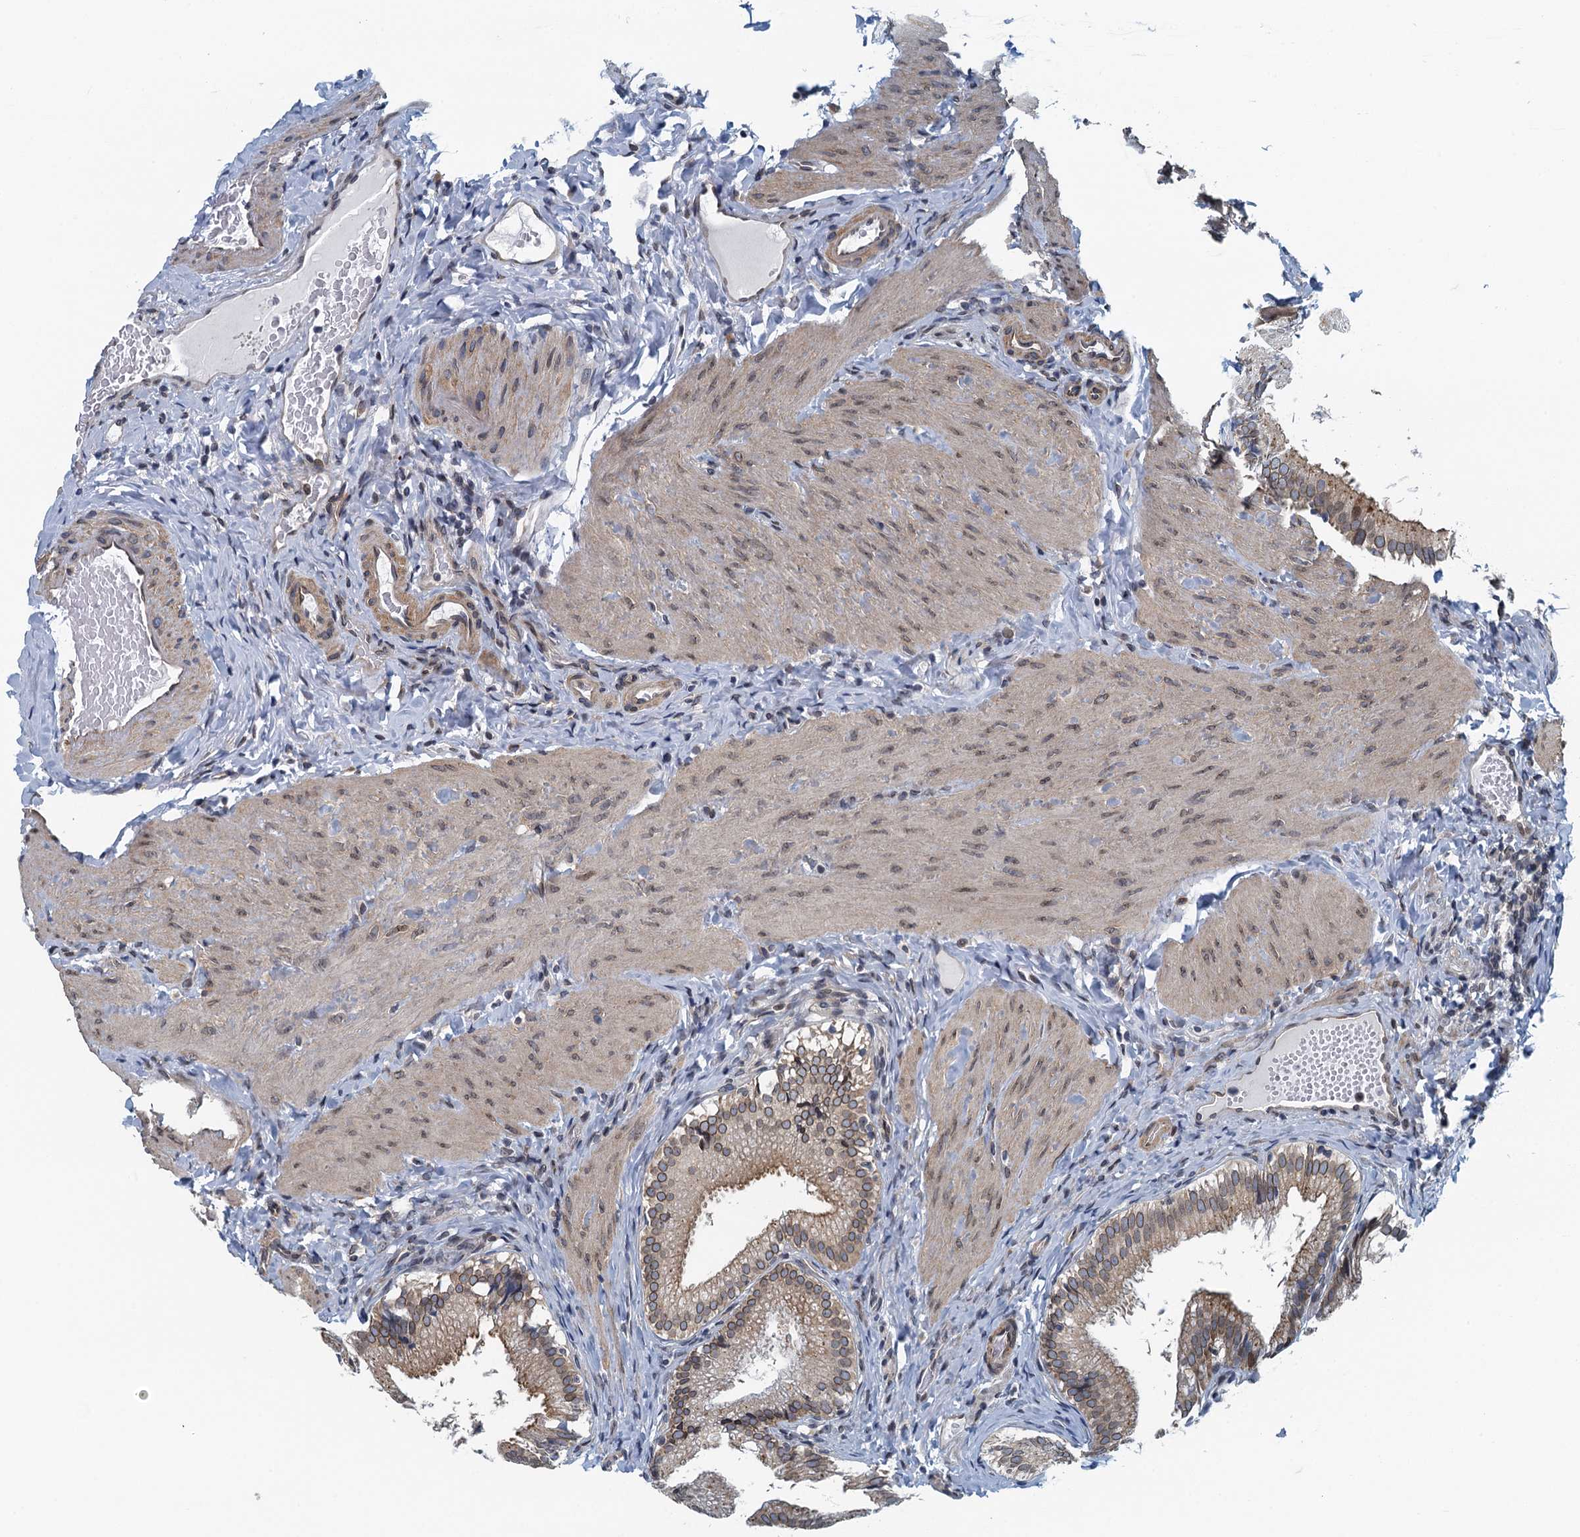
{"staining": {"intensity": "moderate", "quantity": "25%-75%", "location": "cytoplasmic/membranous,nuclear"}, "tissue": "gallbladder", "cell_type": "Glandular cells", "image_type": "normal", "snomed": [{"axis": "morphology", "description": "Normal tissue, NOS"}, {"axis": "topography", "description": "Gallbladder"}], "caption": "IHC micrograph of unremarkable human gallbladder stained for a protein (brown), which shows medium levels of moderate cytoplasmic/membranous,nuclear staining in about 25%-75% of glandular cells.", "gene": "CCDC34", "patient": {"sex": "female", "age": 30}}